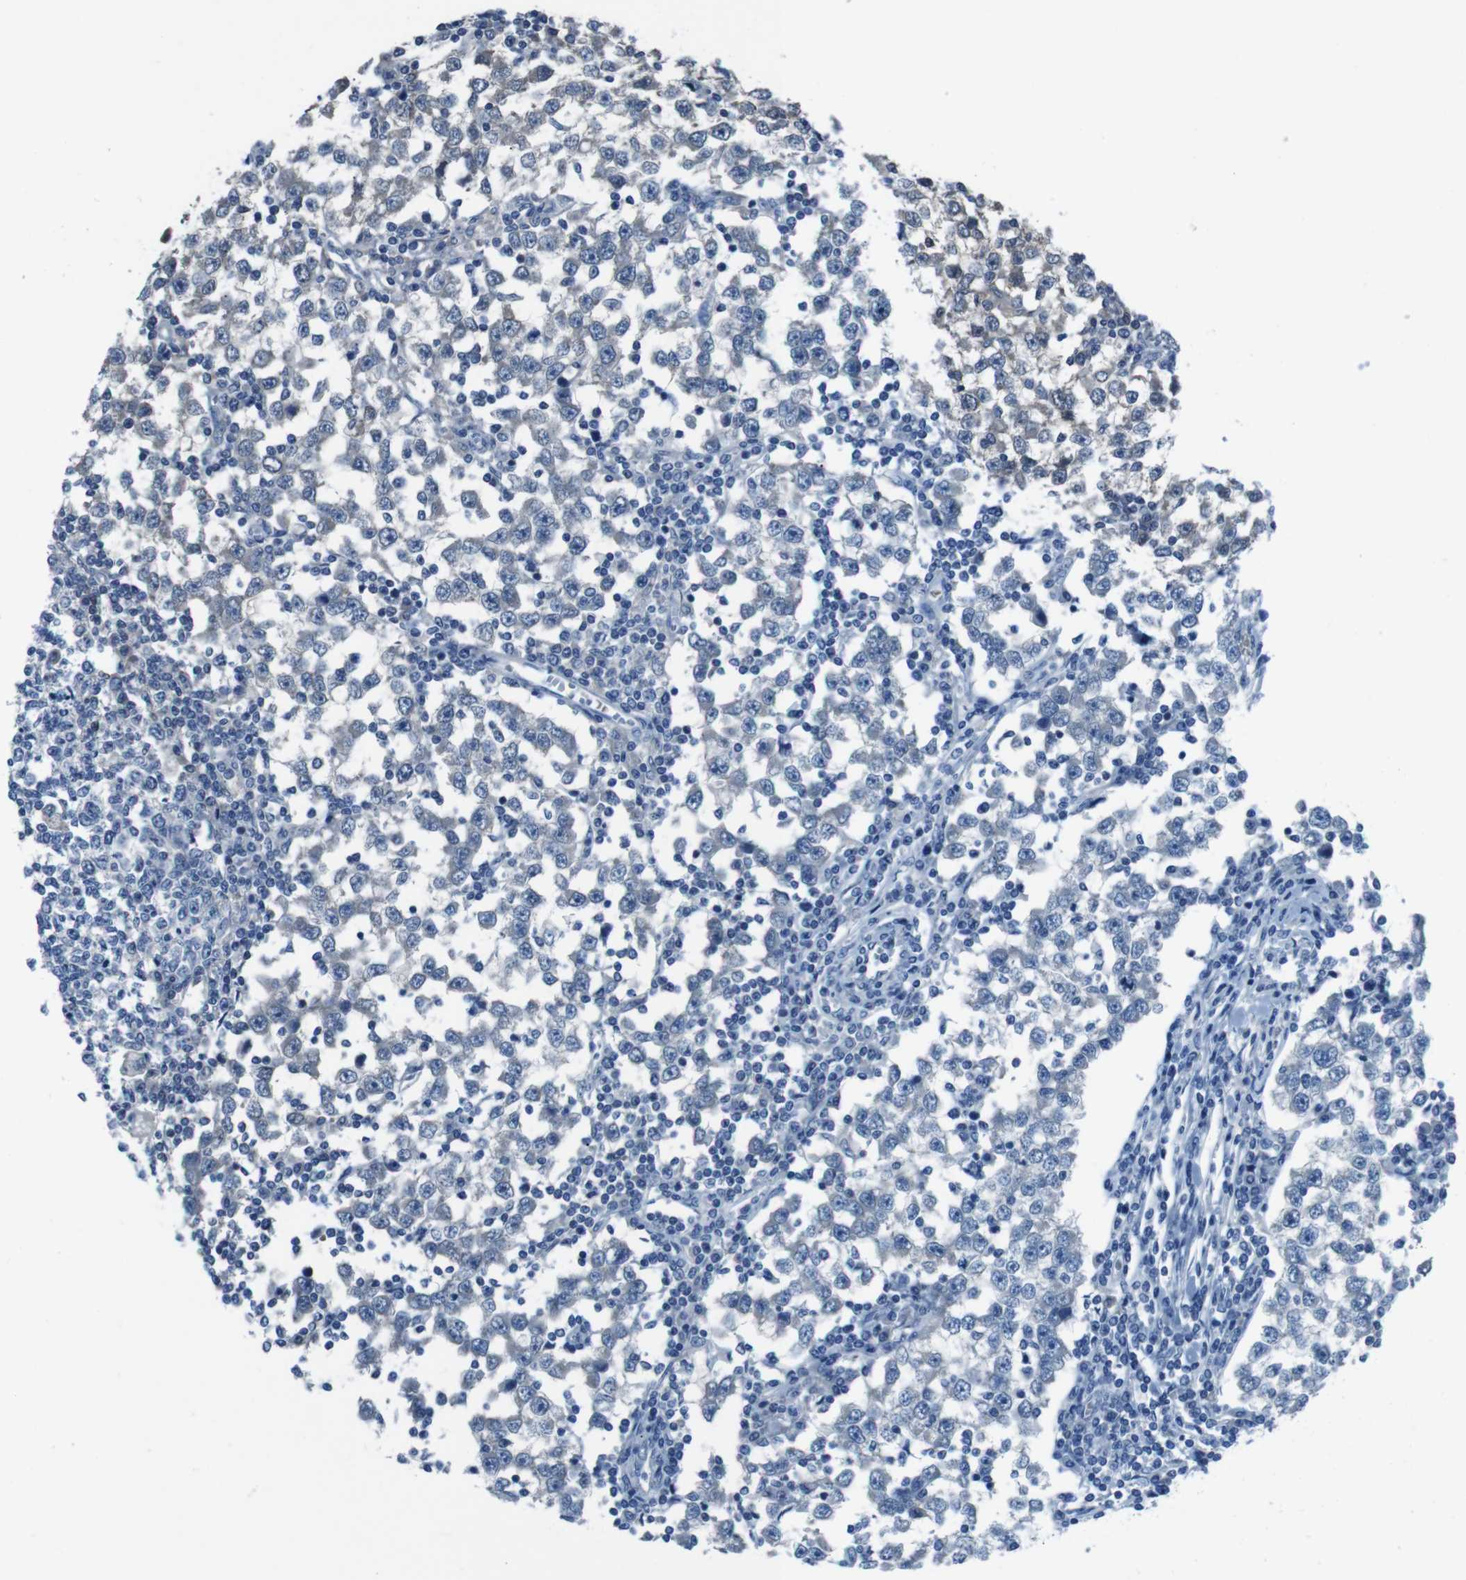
{"staining": {"intensity": "negative", "quantity": "none", "location": "none"}, "tissue": "testis cancer", "cell_type": "Tumor cells", "image_type": "cancer", "snomed": [{"axis": "morphology", "description": "Seminoma, NOS"}, {"axis": "topography", "description": "Testis"}], "caption": "IHC of human testis cancer (seminoma) shows no positivity in tumor cells.", "gene": "NANOS2", "patient": {"sex": "male", "age": 65}}